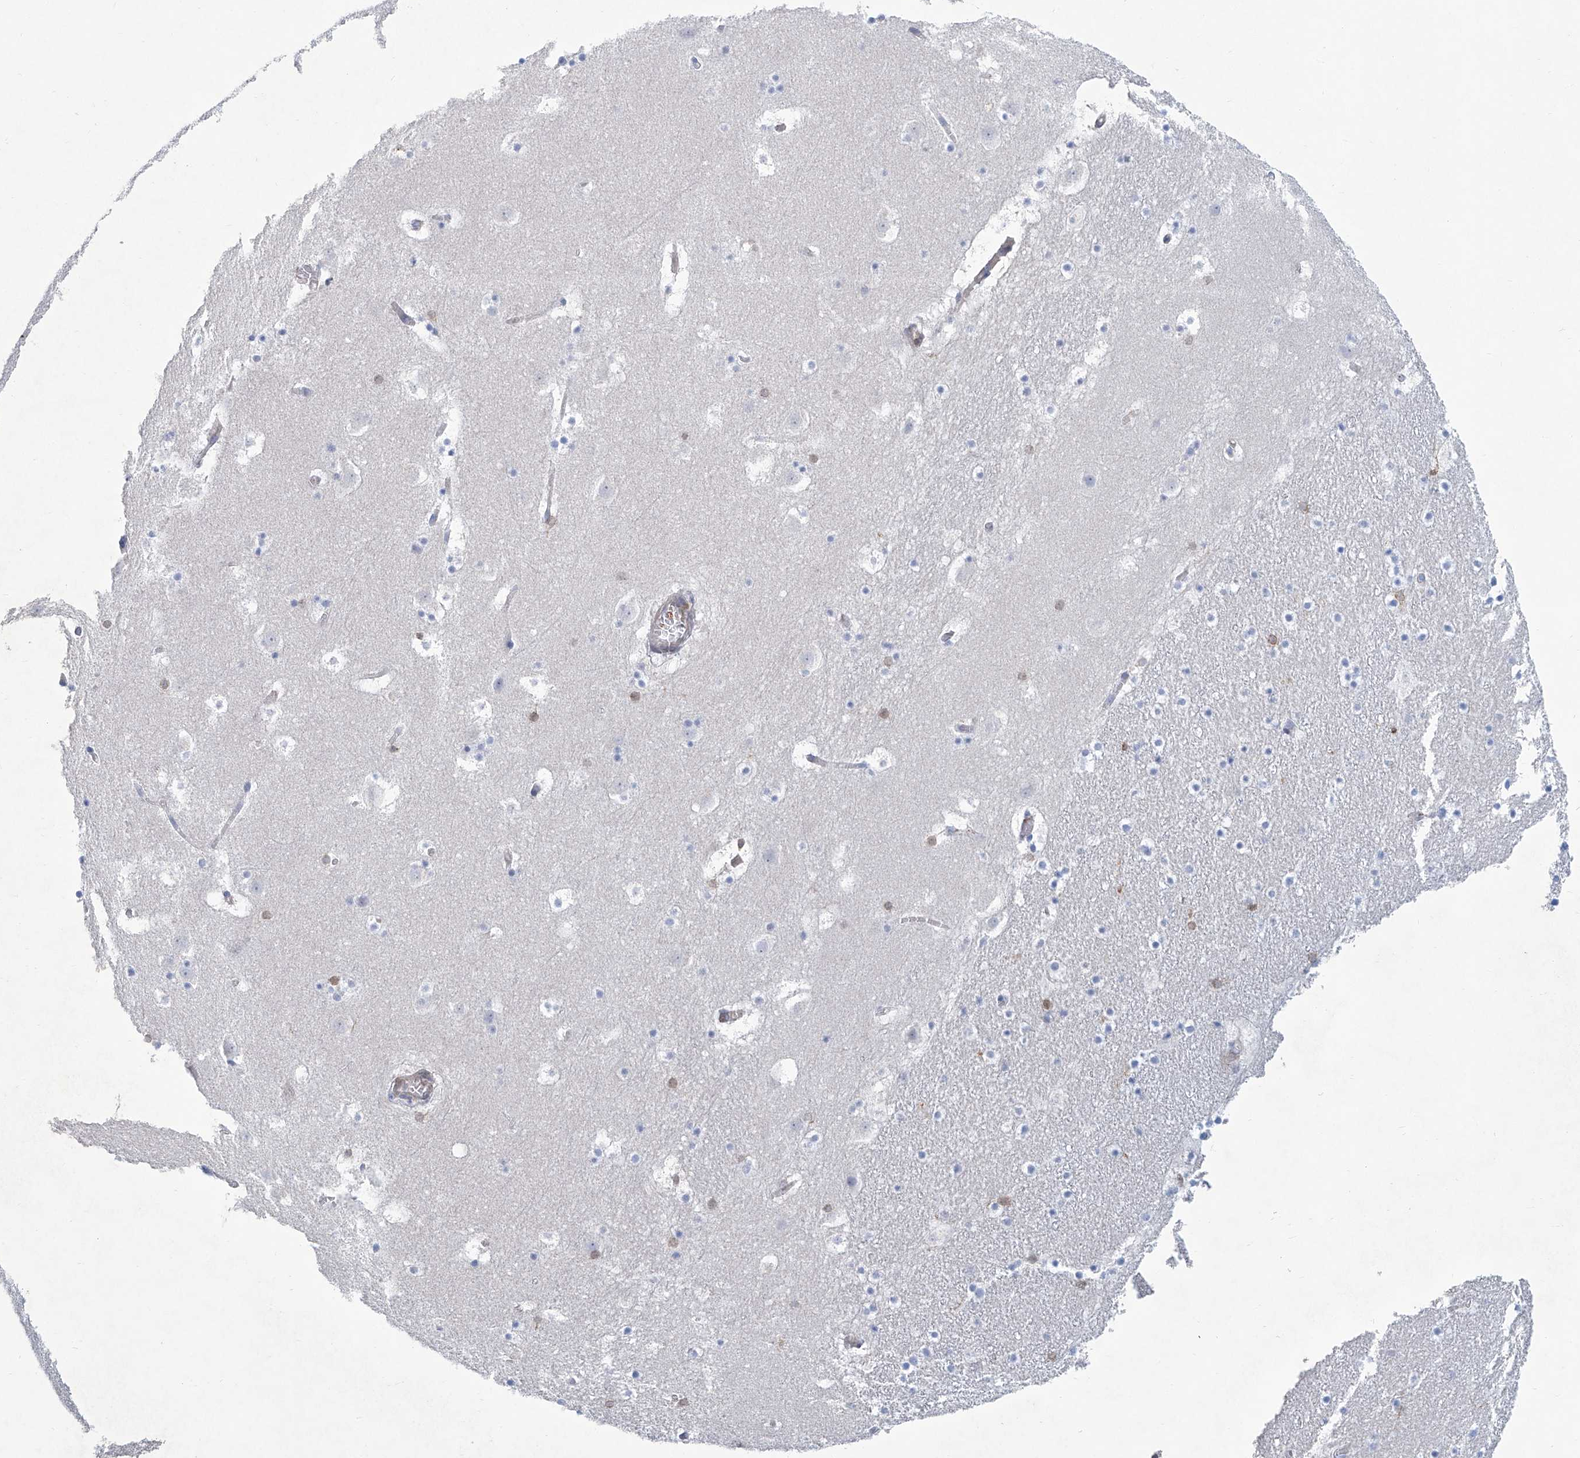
{"staining": {"intensity": "weak", "quantity": "<25%", "location": "cytoplasmic/membranous"}, "tissue": "caudate", "cell_type": "Glial cells", "image_type": "normal", "snomed": [{"axis": "morphology", "description": "Normal tissue, NOS"}, {"axis": "topography", "description": "Lateral ventricle wall"}], "caption": "This photomicrograph is of unremarkable caudate stained with immunohistochemistry to label a protein in brown with the nuclei are counter-stained blue. There is no expression in glial cells.", "gene": "TNN", "patient": {"sex": "male", "age": 45}}